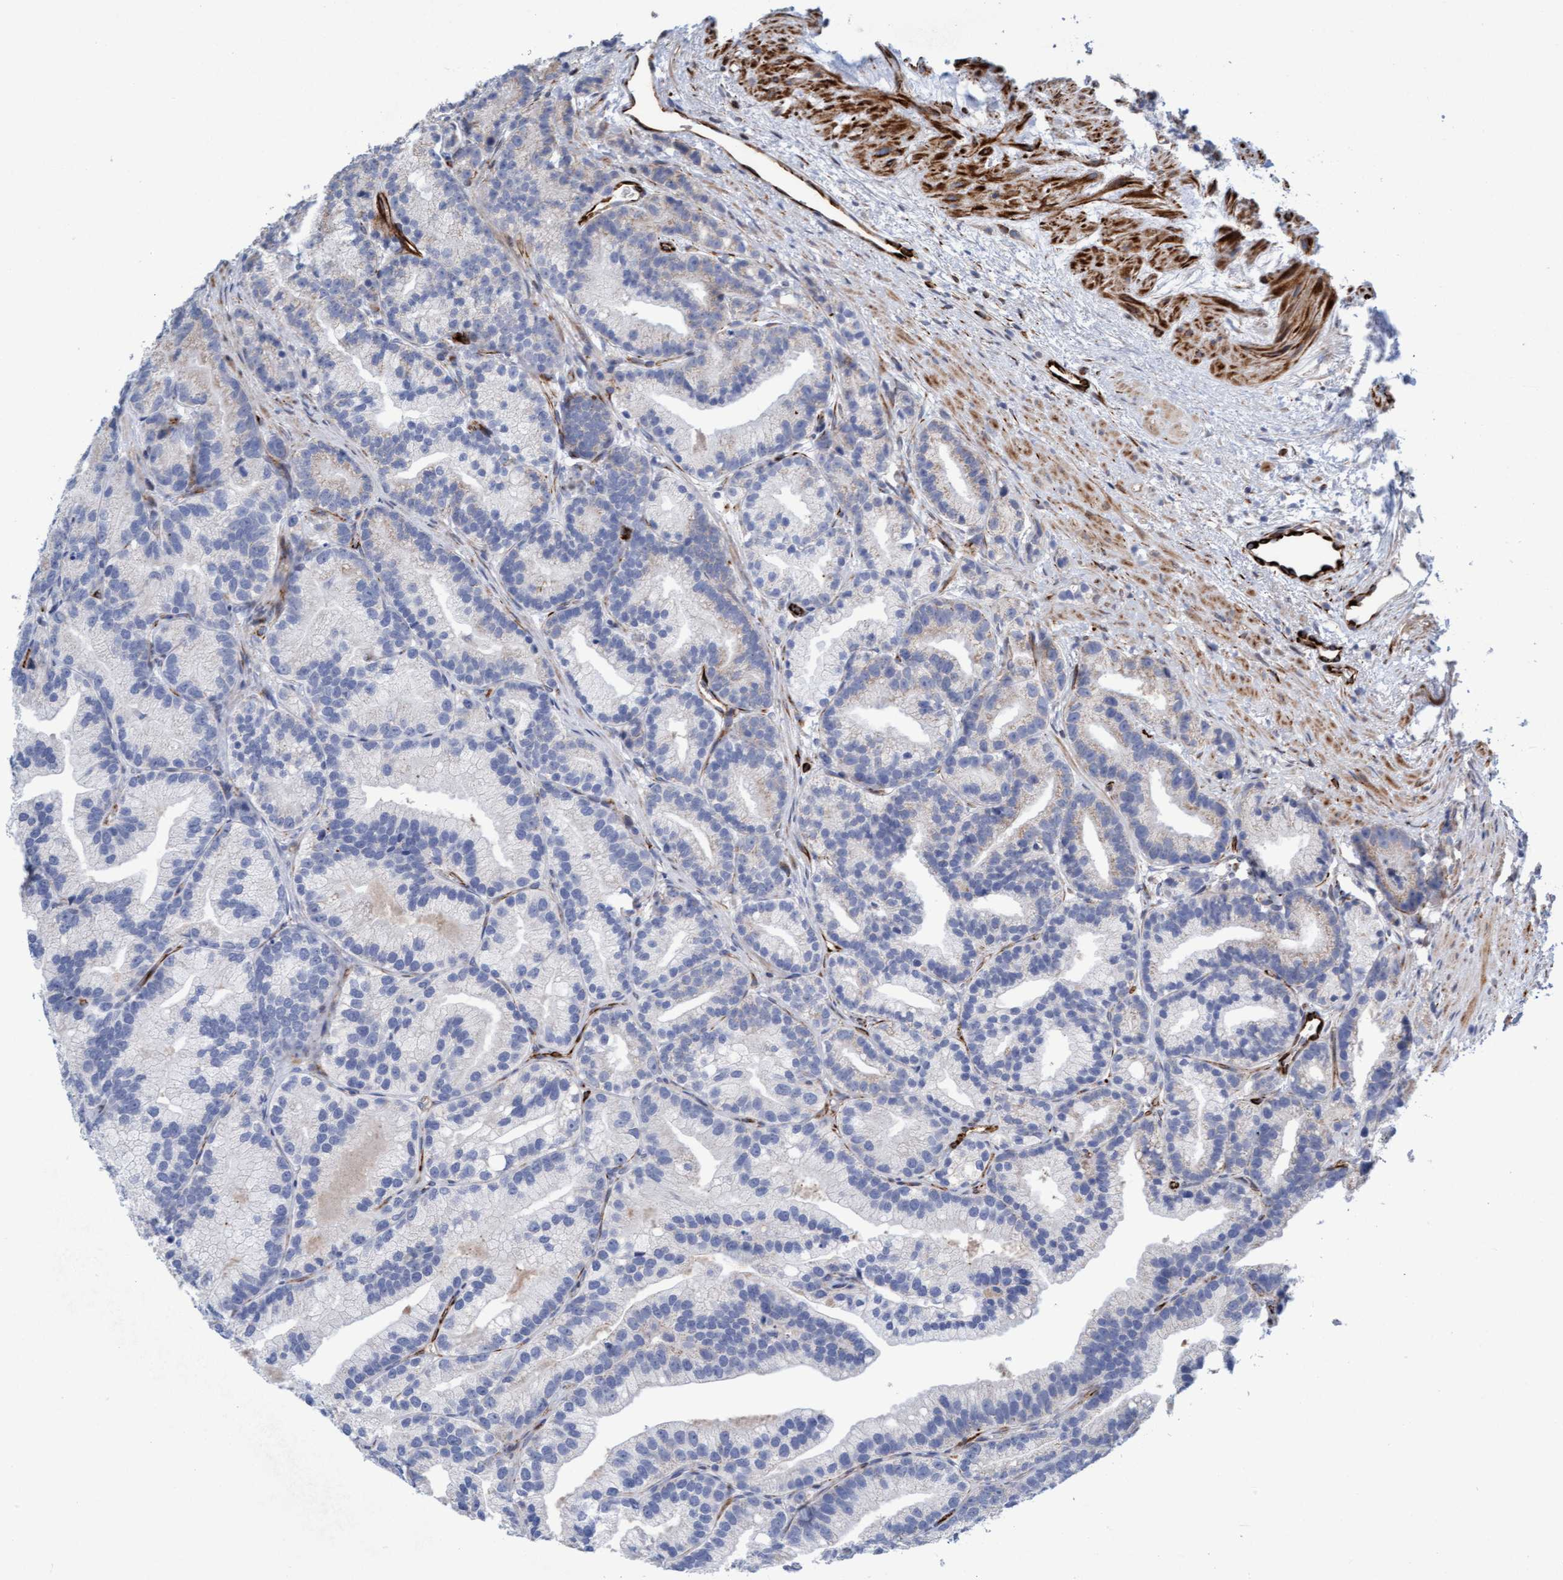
{"staining": {"intensity": "negative", "quantity": "none", "location": "none"}, "tissue": "prostate cancer", "cell_type": "Tumor cells", "image_type": "cancer", "snomed": [{"axis": "morphology", "description": "Adenocarcinoma, Low grade"}, {"axis": "topography", "description": "Prostate"}], "caption": "Tumor cells show no significant protein expression in prostate adenocarcinoma (low-grade). The staining is performed using DAB (3,3'-diaminobenzidine) brown chromogen with nuclei counter-stained in using hematoxylin.", "gene": "POLG2", "patient": {"sex": "male", "age": 89}}